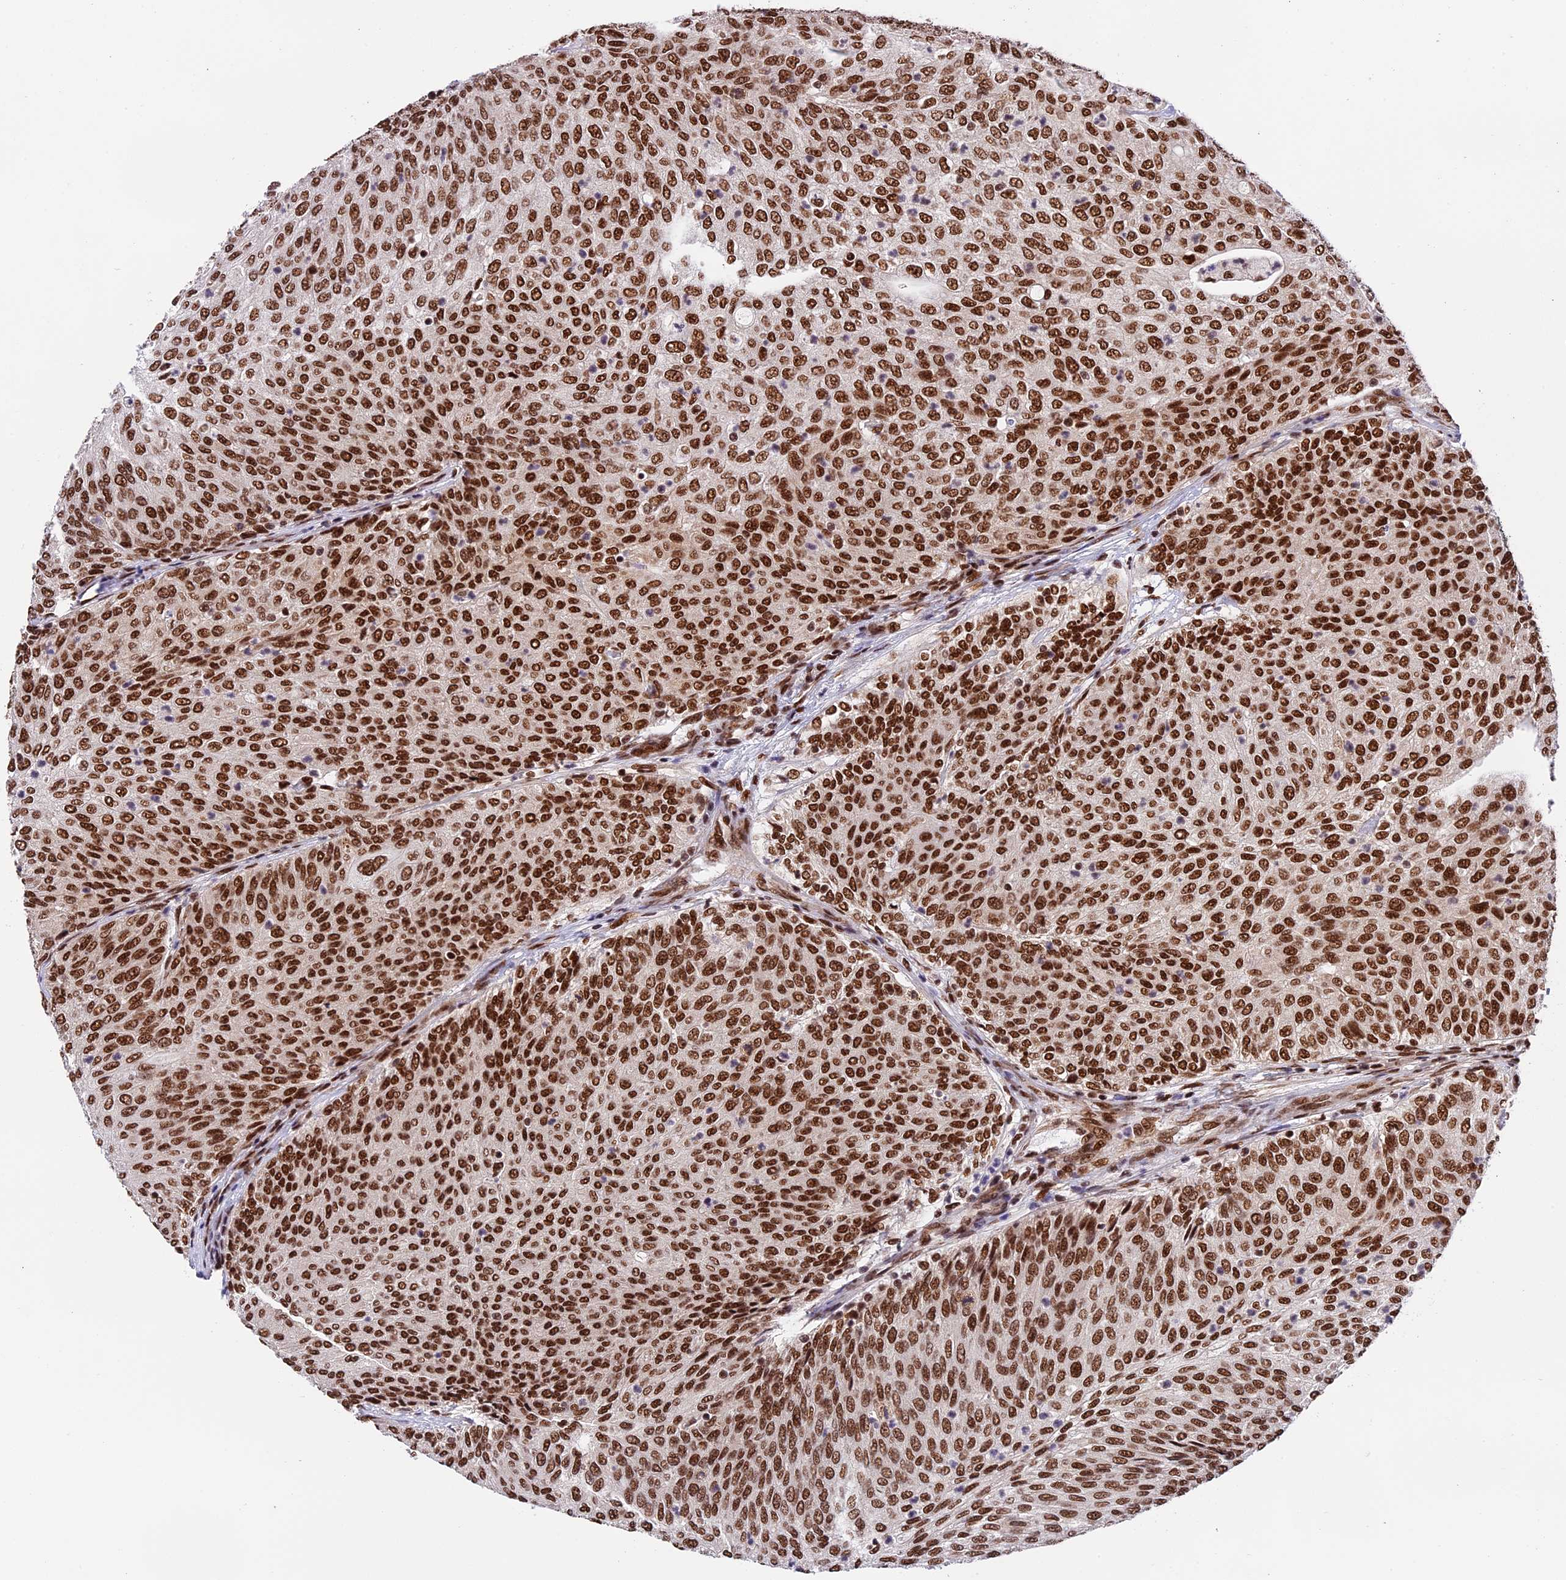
{"staining": {"intensity": "strong", "quantity": ">75%", "location": "nuclear"}, "tissue": "urothelial cancer", "cell_type": "Tumor cells", "image_type": "cancer", "snomed": [{"axis": "morphology", "description": "Urothelial carcinoma, Low grade"}, {"axis": "topography", "description": "Urinary bladder"}], "caption": "This is an image of immunohistochemistry (IHC) staining of urothelial cancer, which shows strong positivity in the nuclear of tumor cells.", "gene": "RAMAC", "patient": {"sex": "female", "age": 79}}